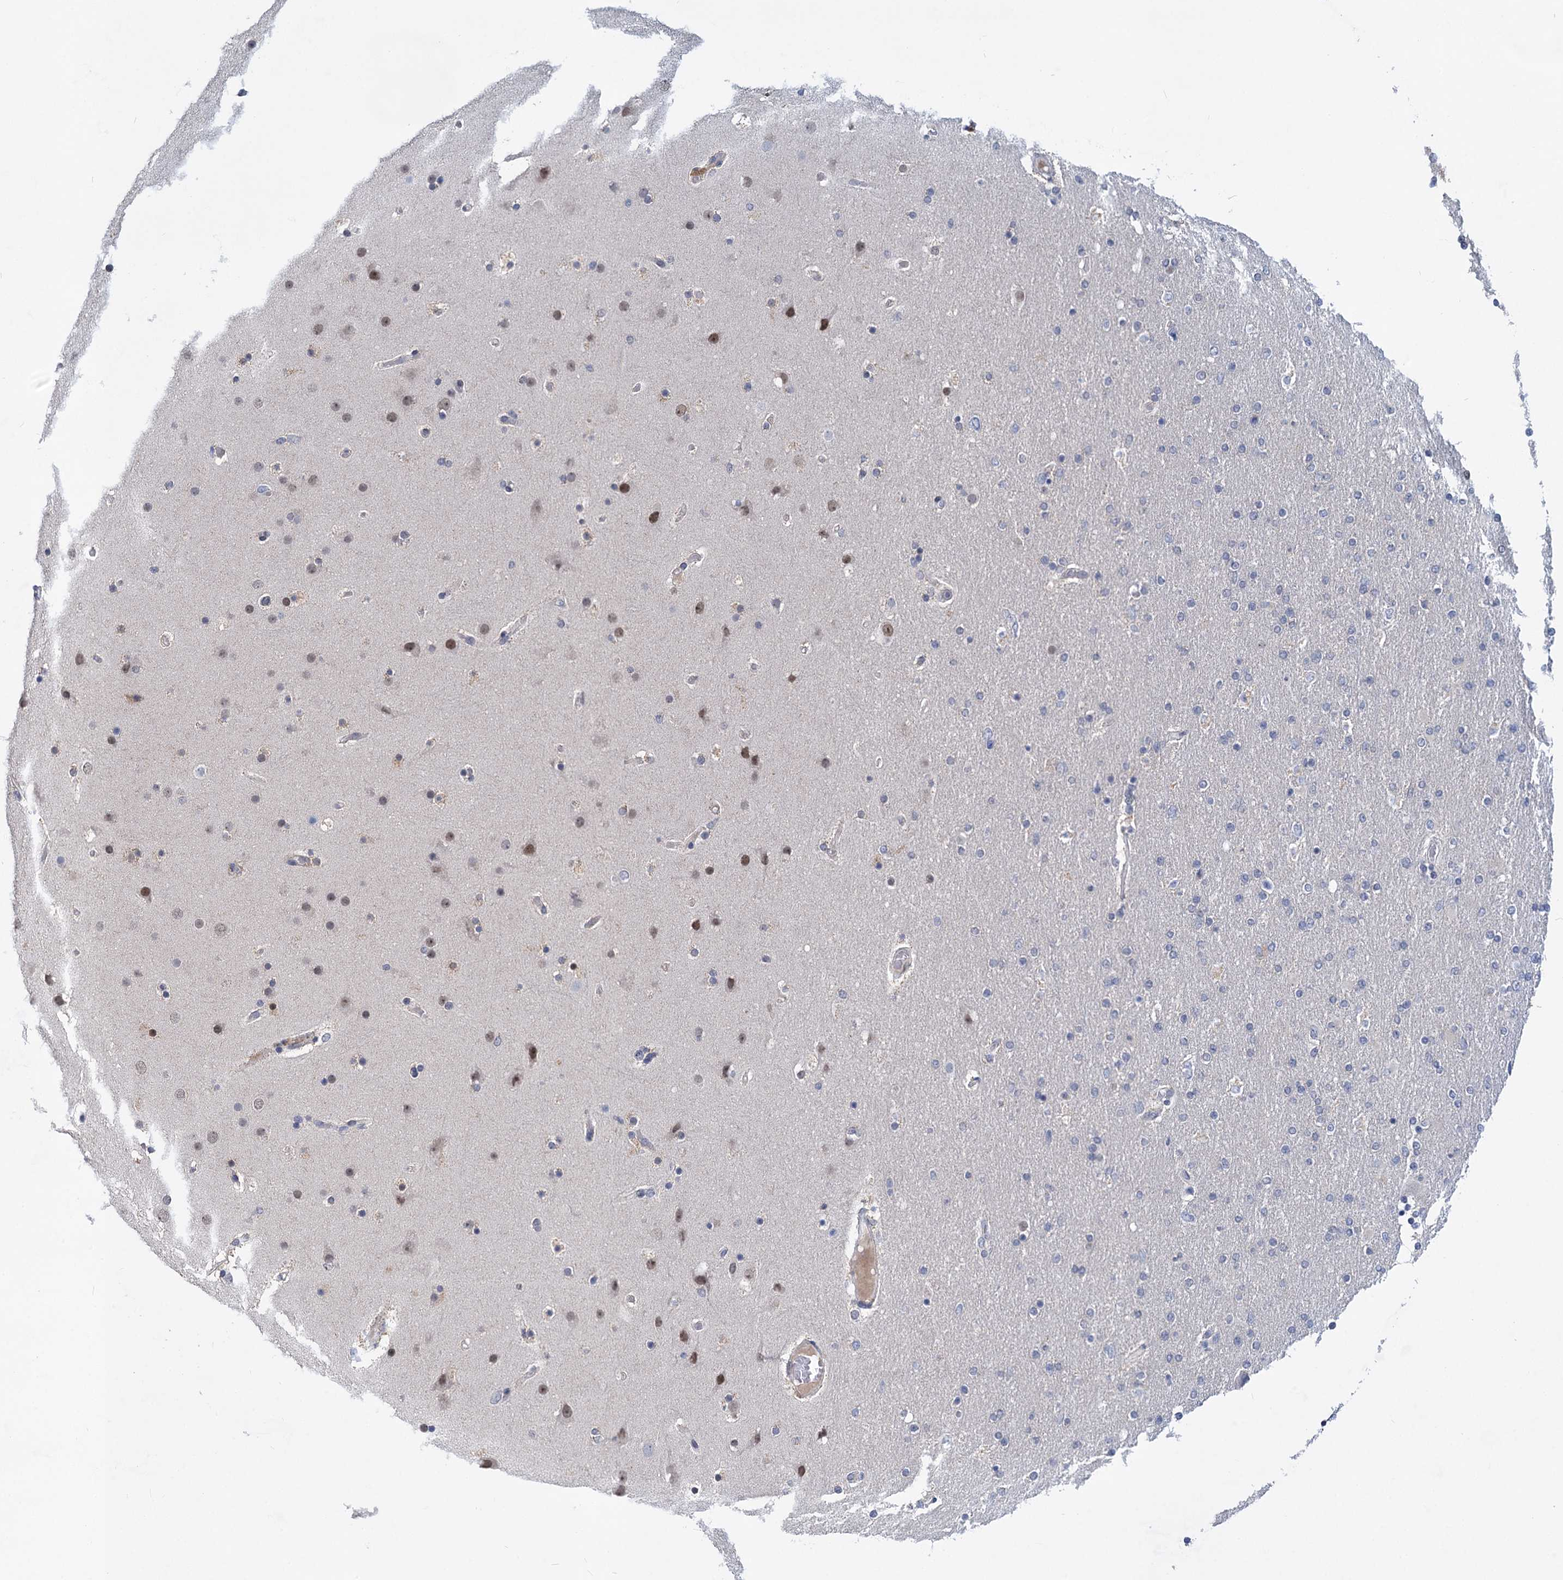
{"staining": {"intensity": "moderate", "quantity": "<25%", "location": "nuclear"}, "tissue": "glioma", "cell_type": "Tumor cells", "image_type": "cancer", "snomed": [{"axis": "morphology", "description": "Glioma, malignant, High grade"}, {"axis": "topography", "description": "Cerebral cortex"}], "caption": "Glioma stained for a protein (brown) displays moderate nuclear positive expression in approximately <25% of tumor cells.", "gene": "TTC17", "patient": {"sex": "female", "age": 36}}